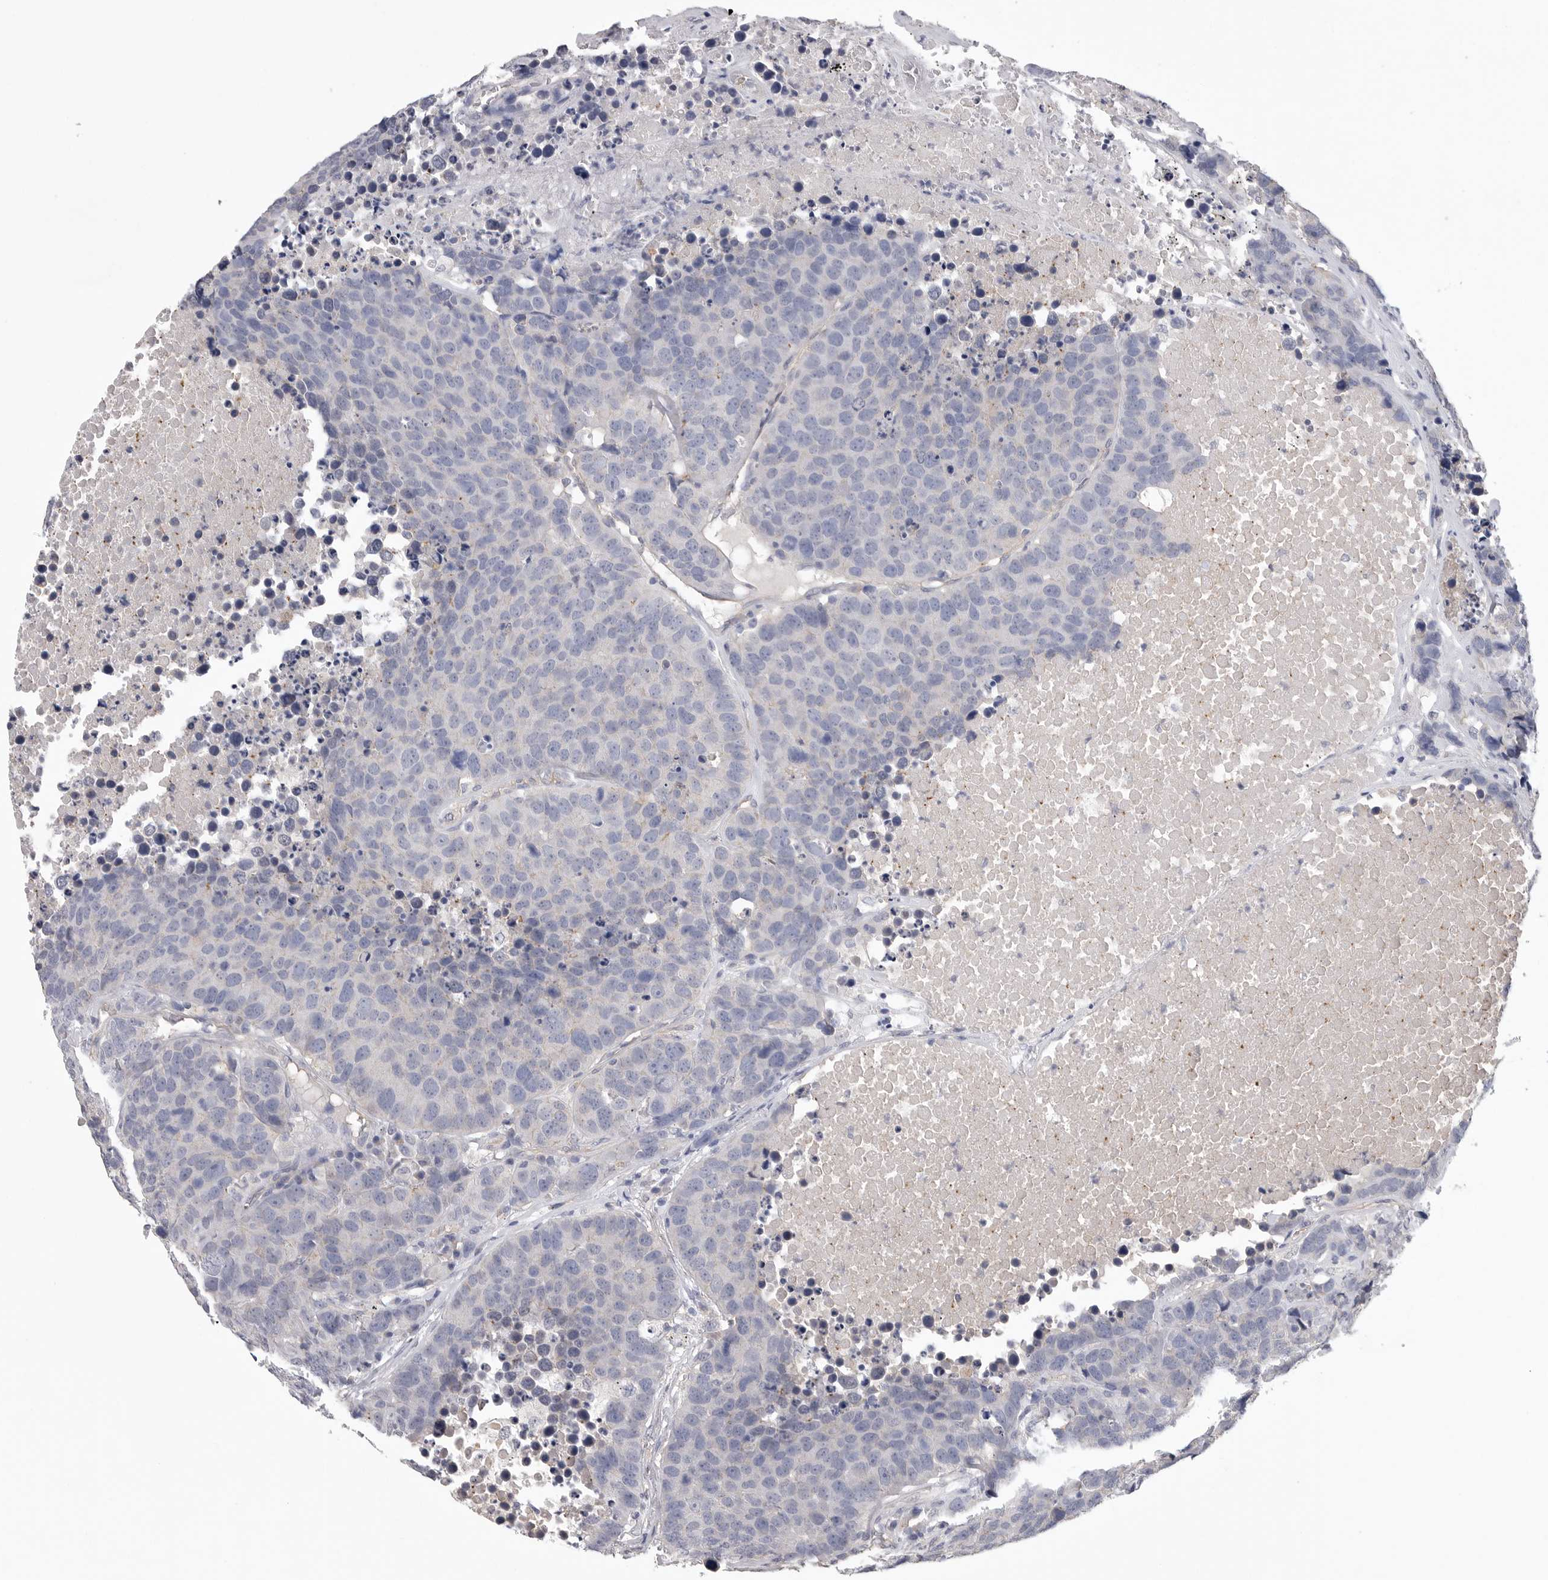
{"staining": {"intensity": "negative", "quantity": "none", "location": "none"}, "tissue": "carcinoid", "cell_type": "Tumor cells", "image_type": "cancer", "snomed": [{"axis": "morphology", "description": "Carcinoid, malignant, NOS"}, {"axis": "topography", "description": "Lung"}], "caption": "Immunohistochemistry (IHC) of human carcinoid shows no expression in tumor cells.", "gene": "NECTIN2", "patient": {"sex": "male", "age": 60}}